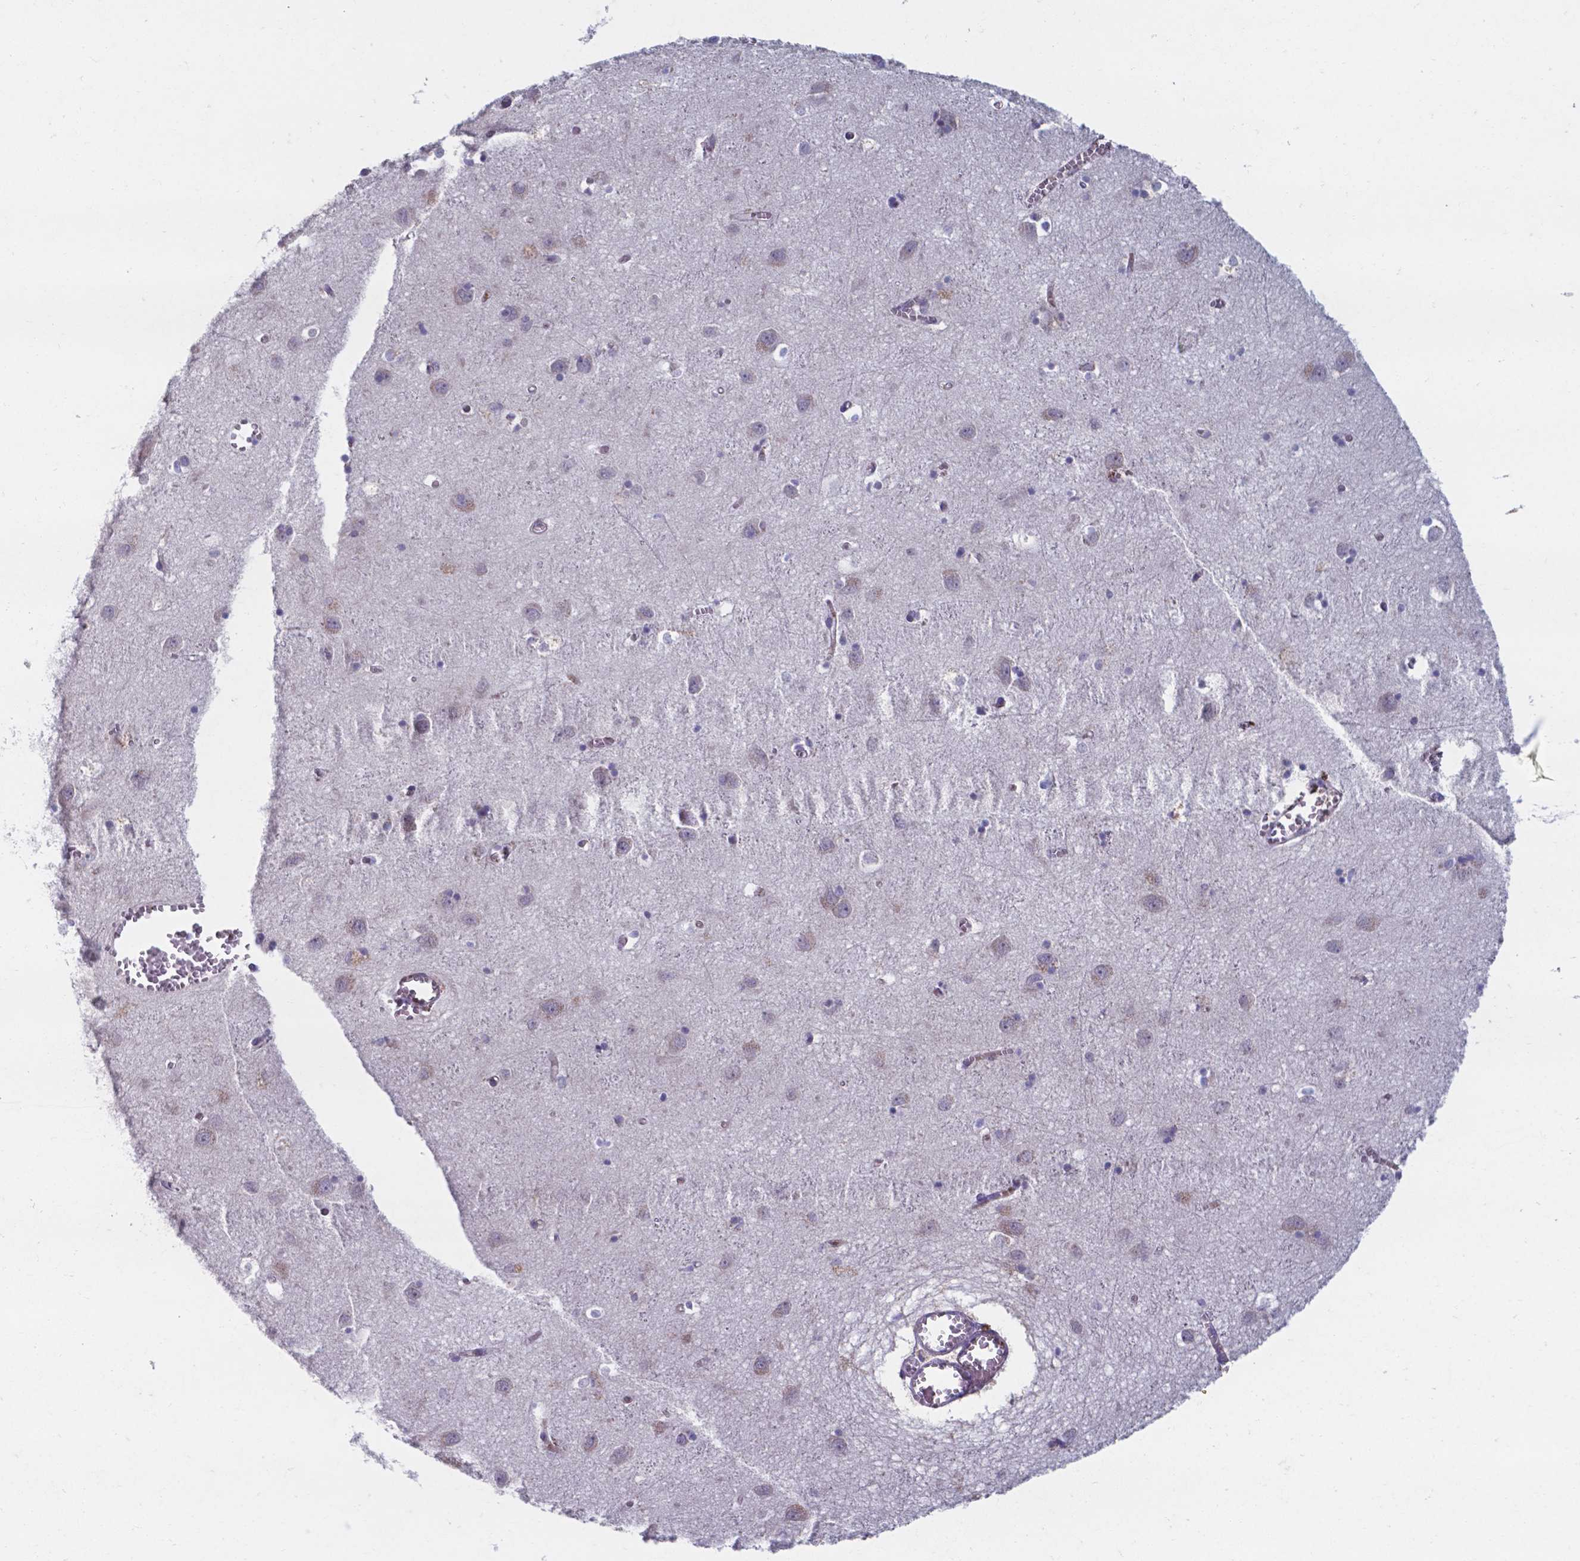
{"staining": {"intensity": "strong", "quantity": ">75%", "location": "cytoplasmic/membranous,nuclear"}, "tissue": "cerebral cortex", "cell_type": "Endothelial cells", "image_type": "normal", "snomed": [{"axis": "morphology", "description": "Normal tissue, NOS"}, {"axis": "topography", "description": "Cerebral cortex"}], "caption": "Protein staining by immunohistochemistry reveals strong cytoplasmic/membranous,nuclear positivity in about >75% of endothelial cells in unremarkable cerebral cortex.", "gene": "SERPINA1", "patient": {"sex": "male", "age": 70}}